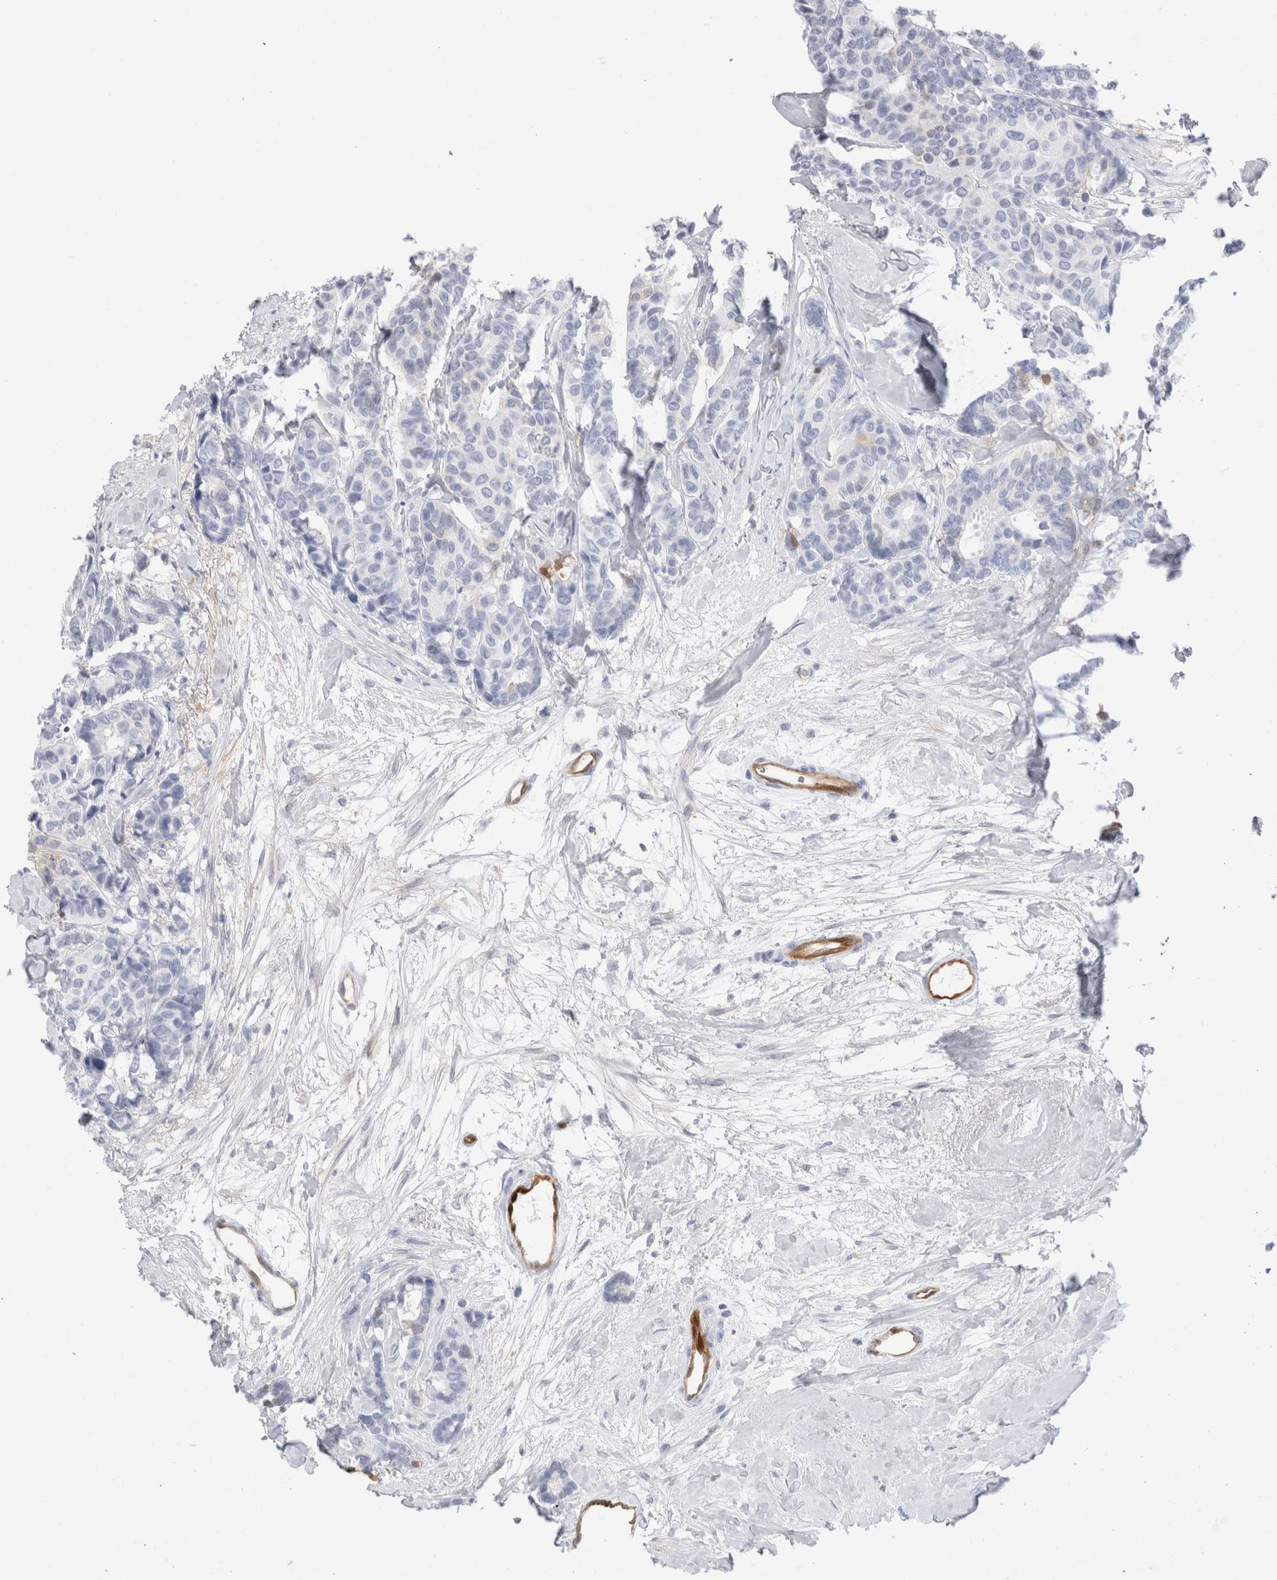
{"staining": {"intensity": "negative", "quantity": "none", "location": "none"}, "tissue": "breast cancer", "cell_type": "Tumor cells", "image_type": "cancer", "snomed": [{"axis": "morphology", "description": "Duct carcinoma"}, {"axis": "topography", "description": "Breast"}], "caption": "Invasive ductal carcinoma (breast) was stained to show a protein in brown. There is no significant staining in tumor cells.", "gene": "NAPEPLD", "patient": {"sex": "female", "age": 87}}